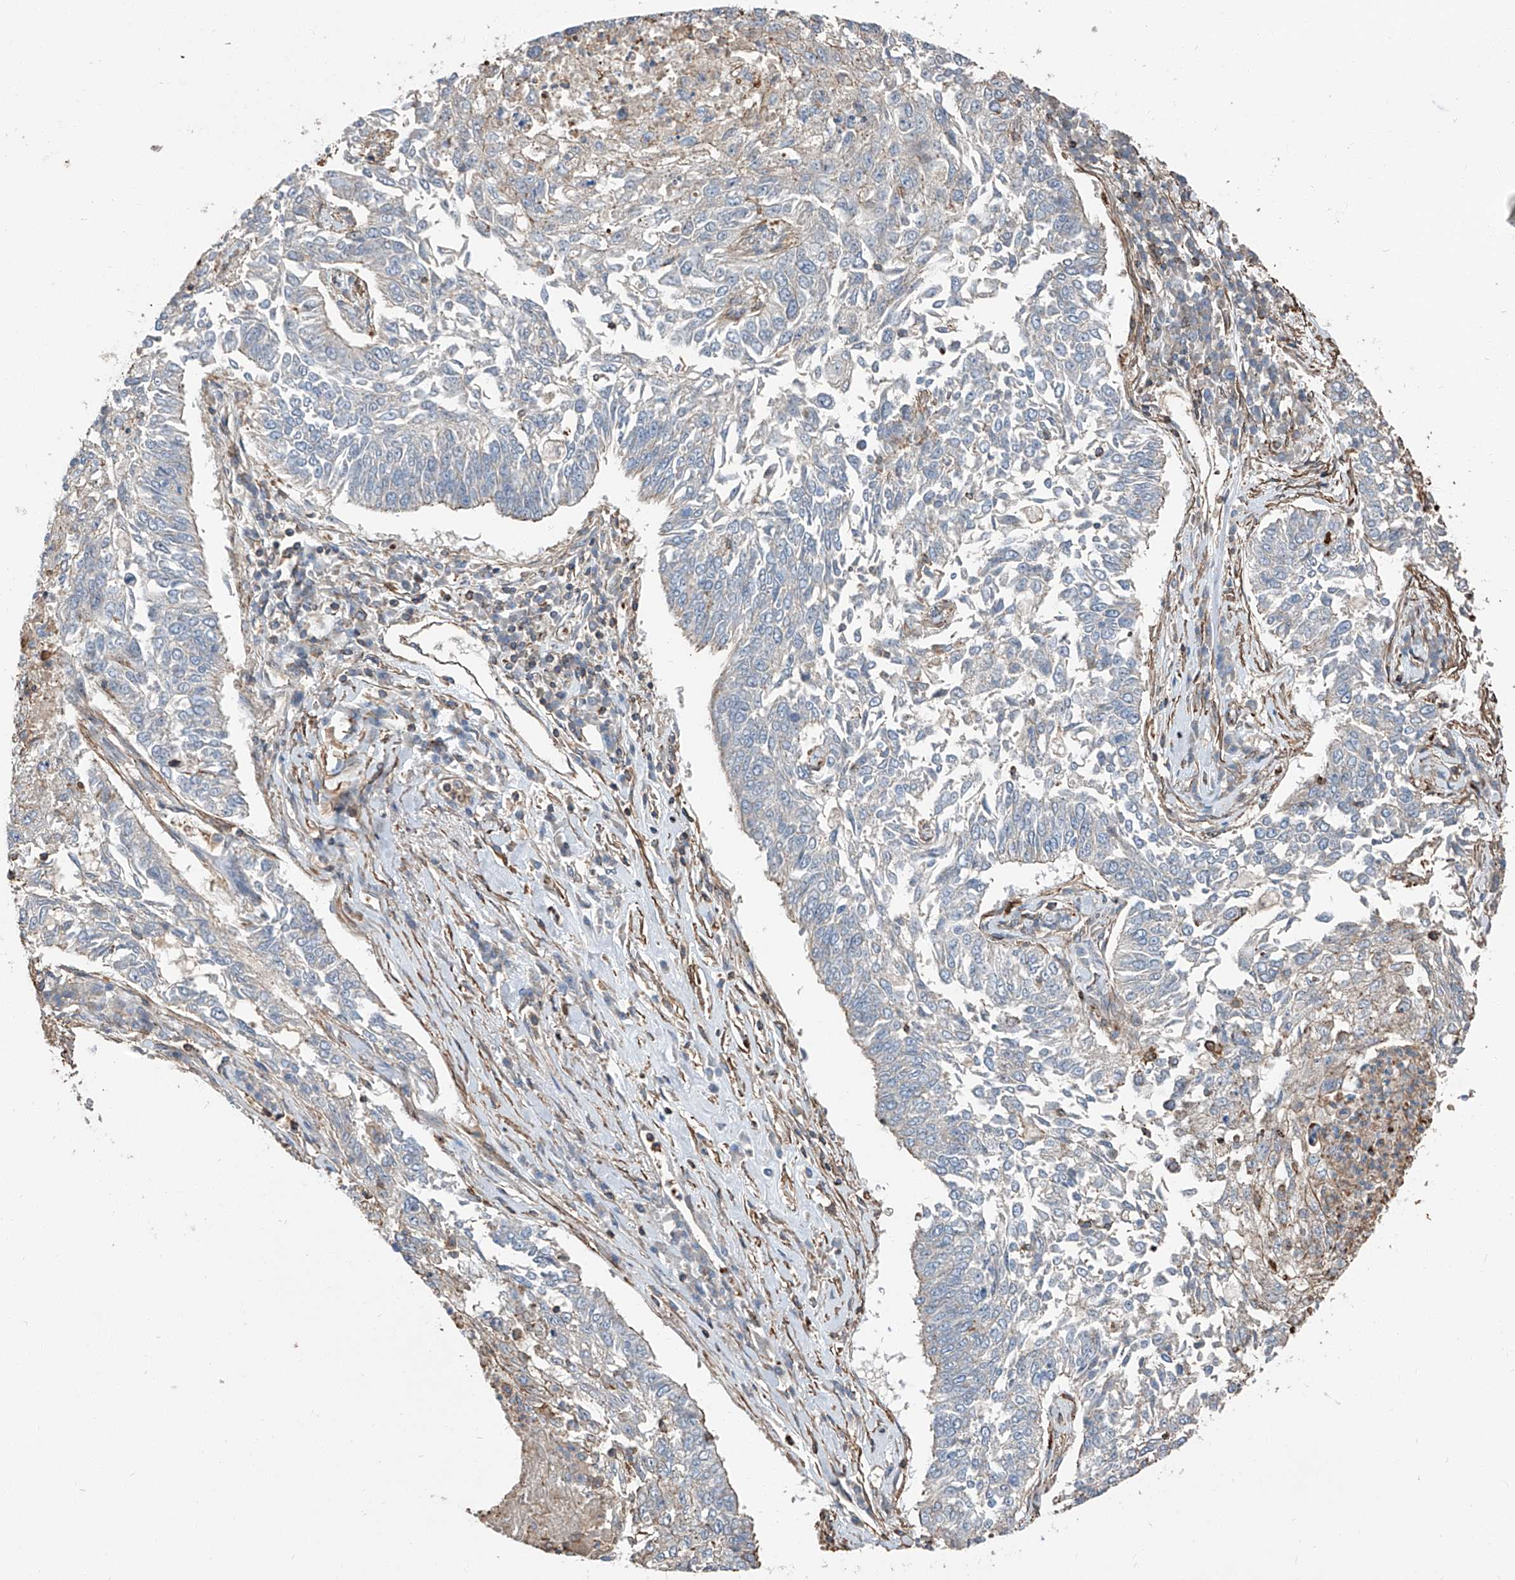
{"staining": {"intensity": "negative", "quantity": "none", "location": "none"}, "tissue": "lung cancer", "cell_type": "Tumor cells", "image_type": "cancer", "snomed": [{"axis": "morphology", "description": "Normal tissue, NOS"}, {"axis": "morphology", "description": "Squamous cell carcinoma, NOS"}, {"axis": "topography", "description": "Cartilage tissue"}, {"axis": "topography", "description": "Bronchus"}, {"axis": "topography", "description": "Lung"}], "caption": "Immunohistochemical staining of lung cancer displays no significant staining in tumor cells.", "gene": "PIEZO2", "patient": {"sex": "female", "age": 49}}